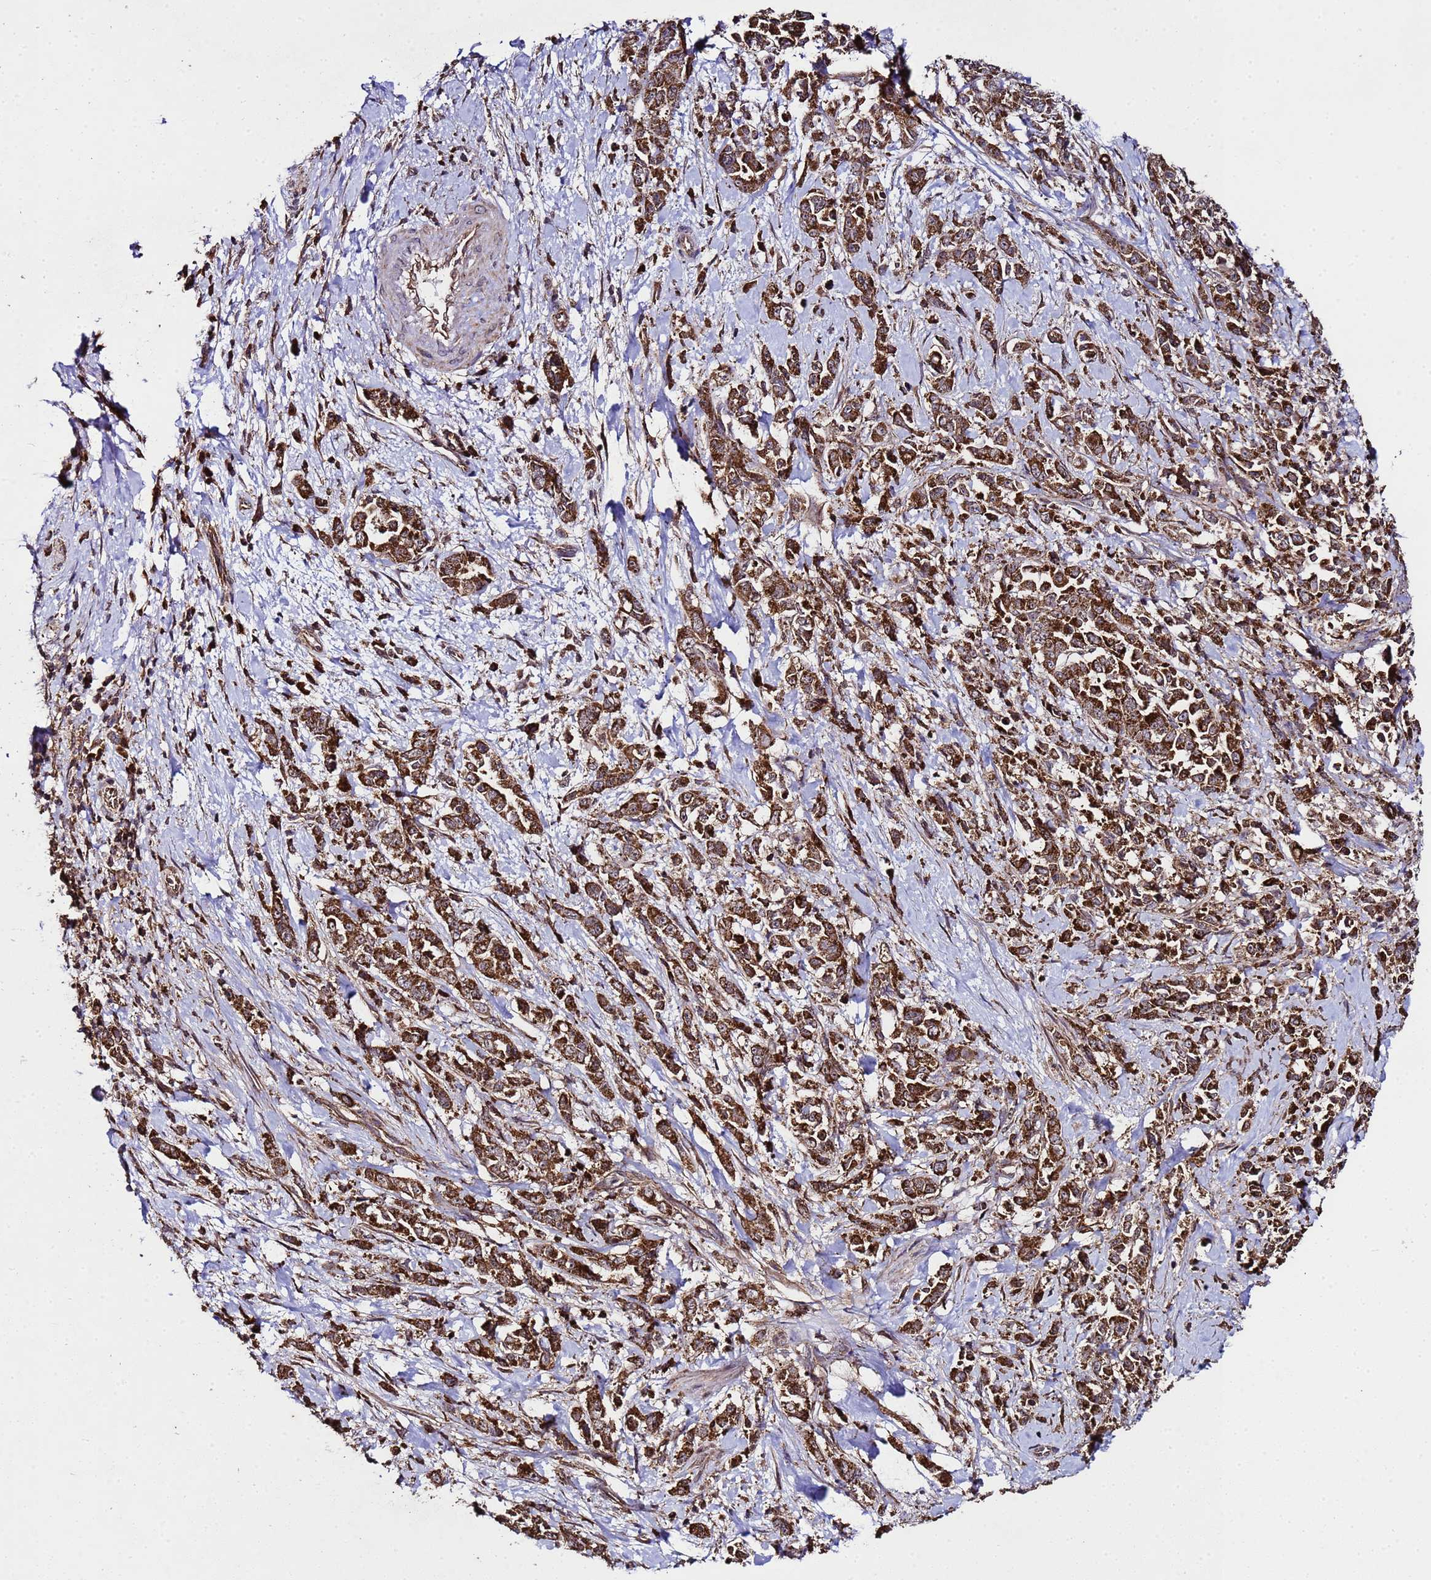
{"staining": {"intensity": "strong", "quantity": ">75%", "location": "cytoplasmic/membranous"}, "tissue": "pancreatic cancer", "cell_type": "Tumor cells", "image_type": "cancer", "snomed": [{"axis": "morphology", "description": "Normal tissue, NOS"}, {"axis": "morphology", "description": "Adenocarcinoma, NOS"}, {"axis": "topography", "description": "Pancreas"}], "caption": "Immunohistochemistry (DAB) staining of human pancreatic cancer (adenocarcinoma) demonstrates strong cytoplasmic/membranous protein expression in approximately >75% of tumor cells.", "gene": "HSPBAP1", "patient": {"sex": "female", "age": 64}}